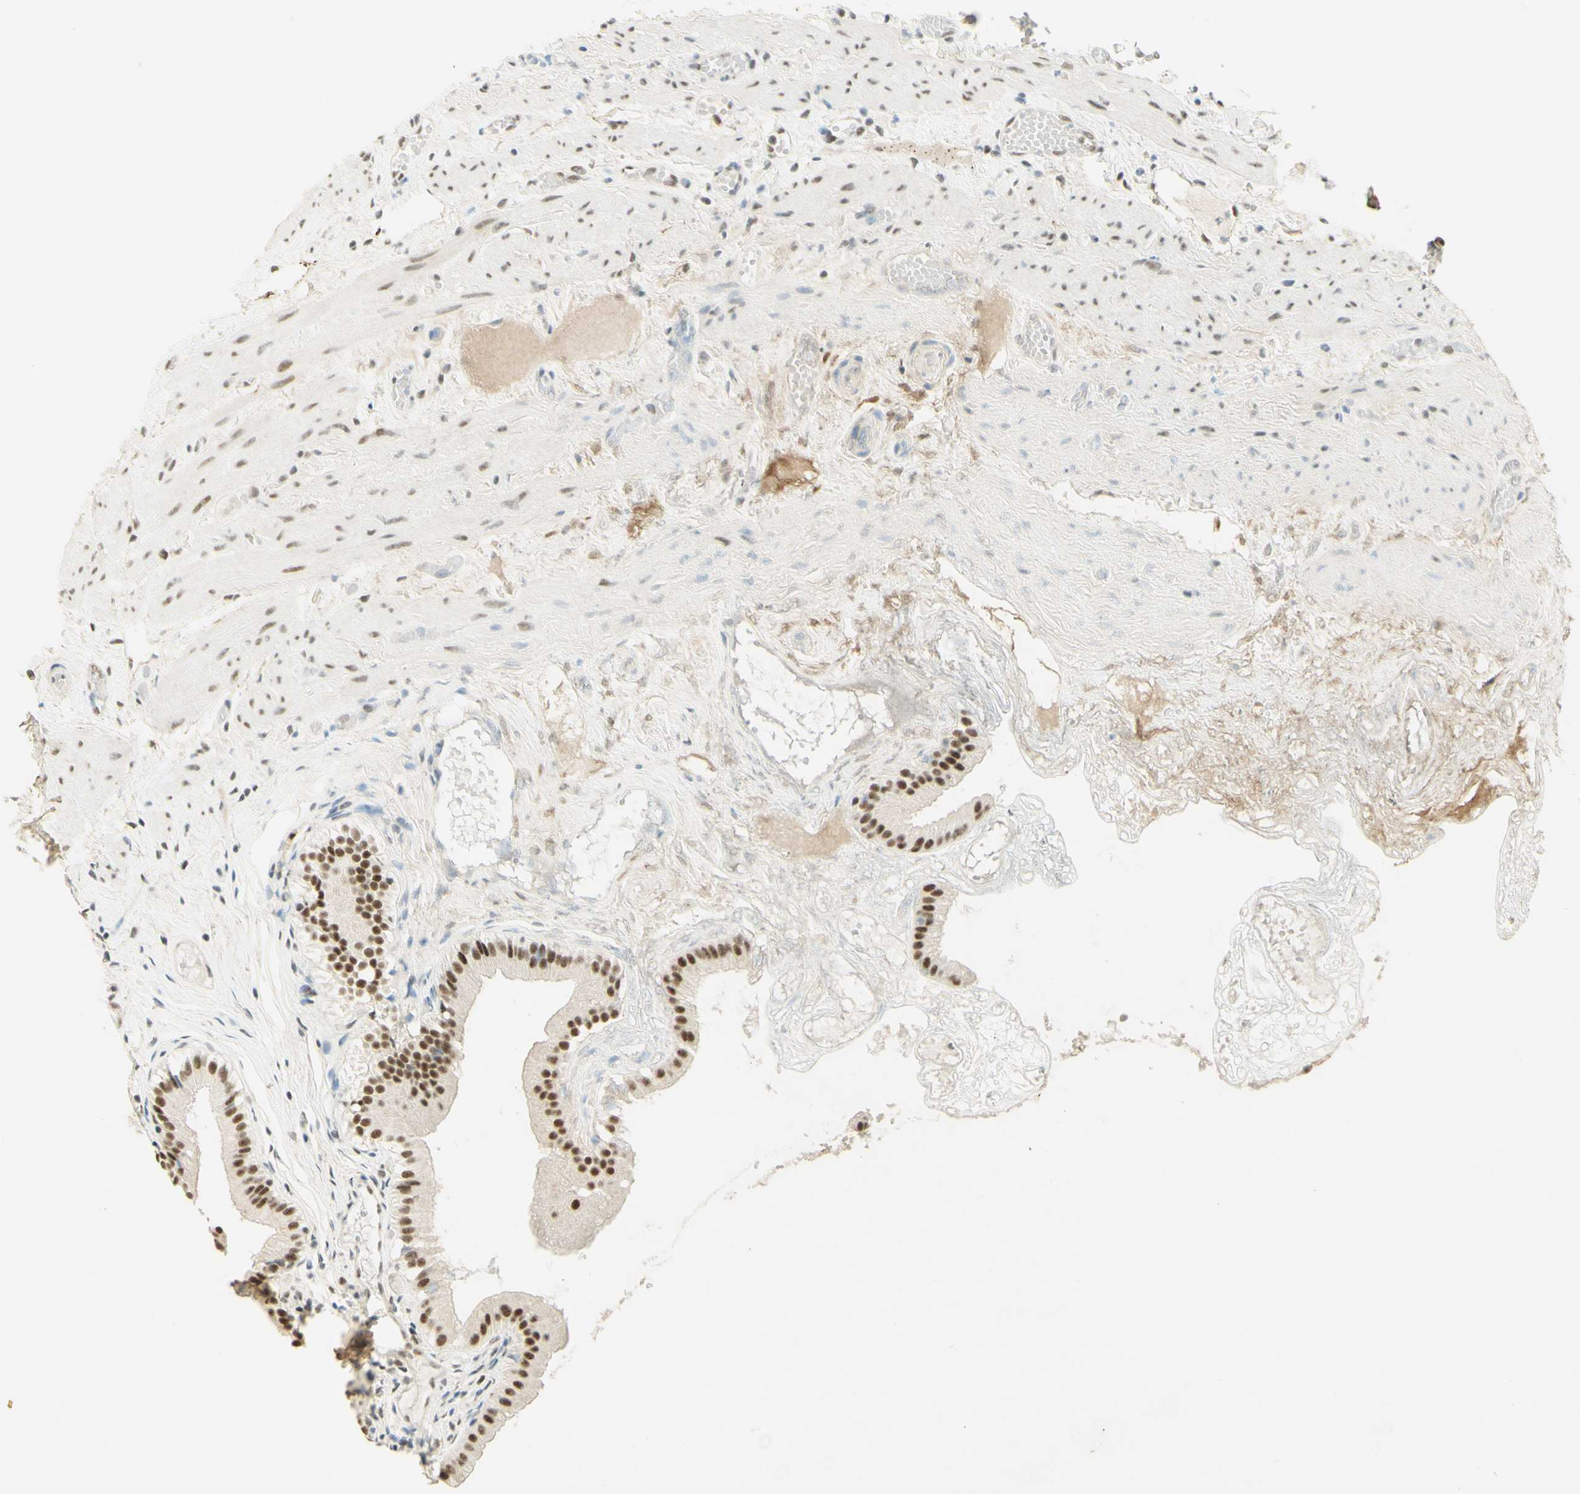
{"staining": {"intensity": "moderate", "quantity": ">75%", "location": "nuclear"}, "tissue": "gallbladder", "cell_type": "Glandular cells", "image_type": "normal", "snomed": [{"axis": "morphology", "description": "Normal tissue, NOS"}, {"axis": "topography", "description": "Gallbladder"}], "caption": "Brown immunohistochemical staining in benign human gallbladder shows moderate nuclear staining in about >75% of glandular cells. The staining is performed using DAB brown chromogen to label protein expression. The nuclei are counter-stained blue using hematoxylin.", "gene": "PMS2", "patient": {"sex": "female", "age": 26}}